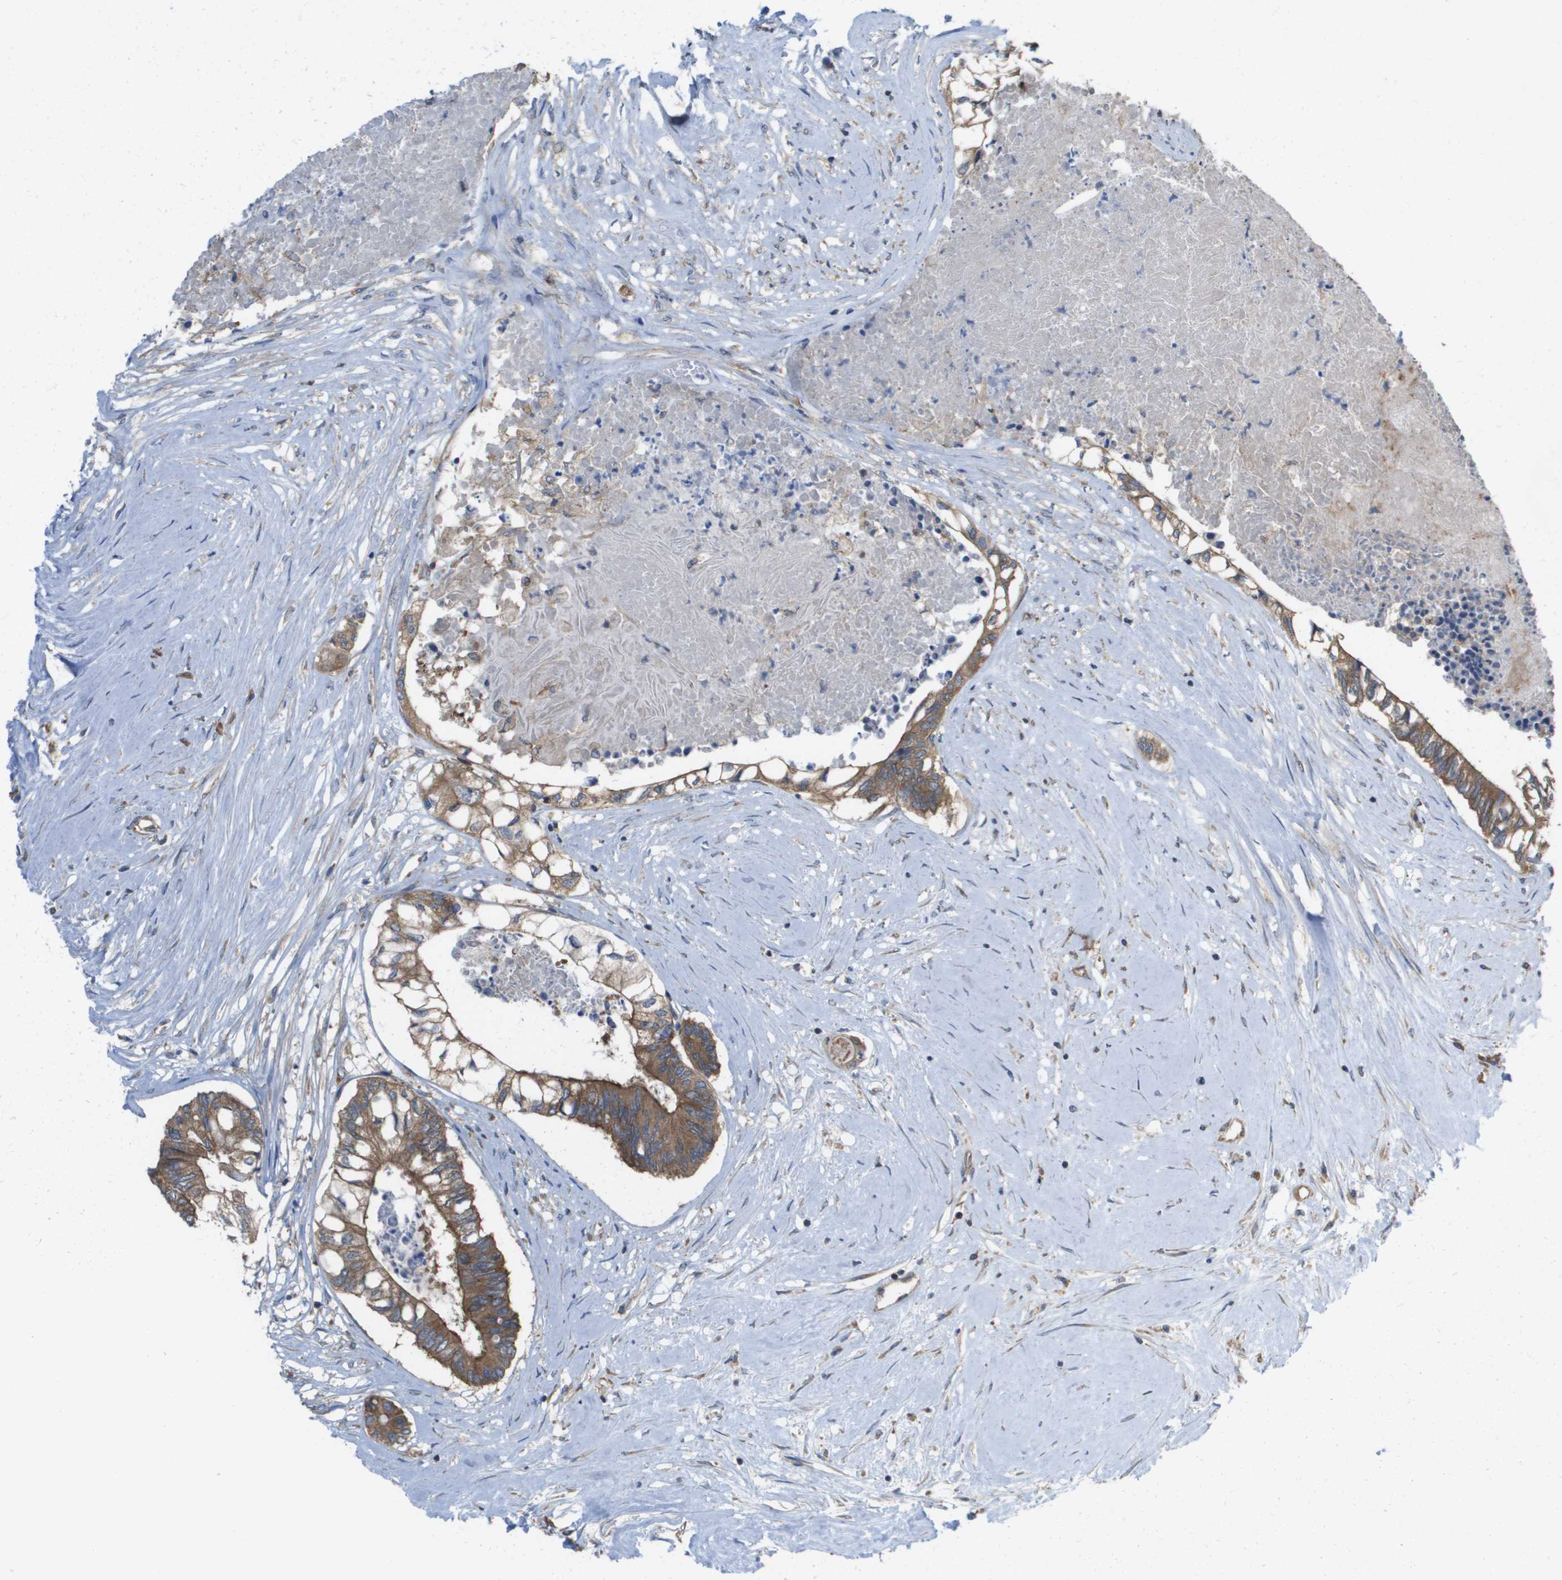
{"staining": {"intensity": "moderate", "quantity": ">75%", "location": "cytoplasmic/membranous"}, "tissue": "colorectal cancer", "cell_type": "Tumor cells", "image_type": "cancer", "snomed": [{"axis": "morphology", "description": "Adenocarcinoma, NOS"}, {"axis": "topography", "description": "Rectum"}], "caption": "Colorectal cancer (adenocarcinoma) tissue reveals moderate cytoplasmic/membranous staining in approximately >75% of tumor cells", "gene": "EIF4G2", "patient": {"sex": "male", "age": 63}}